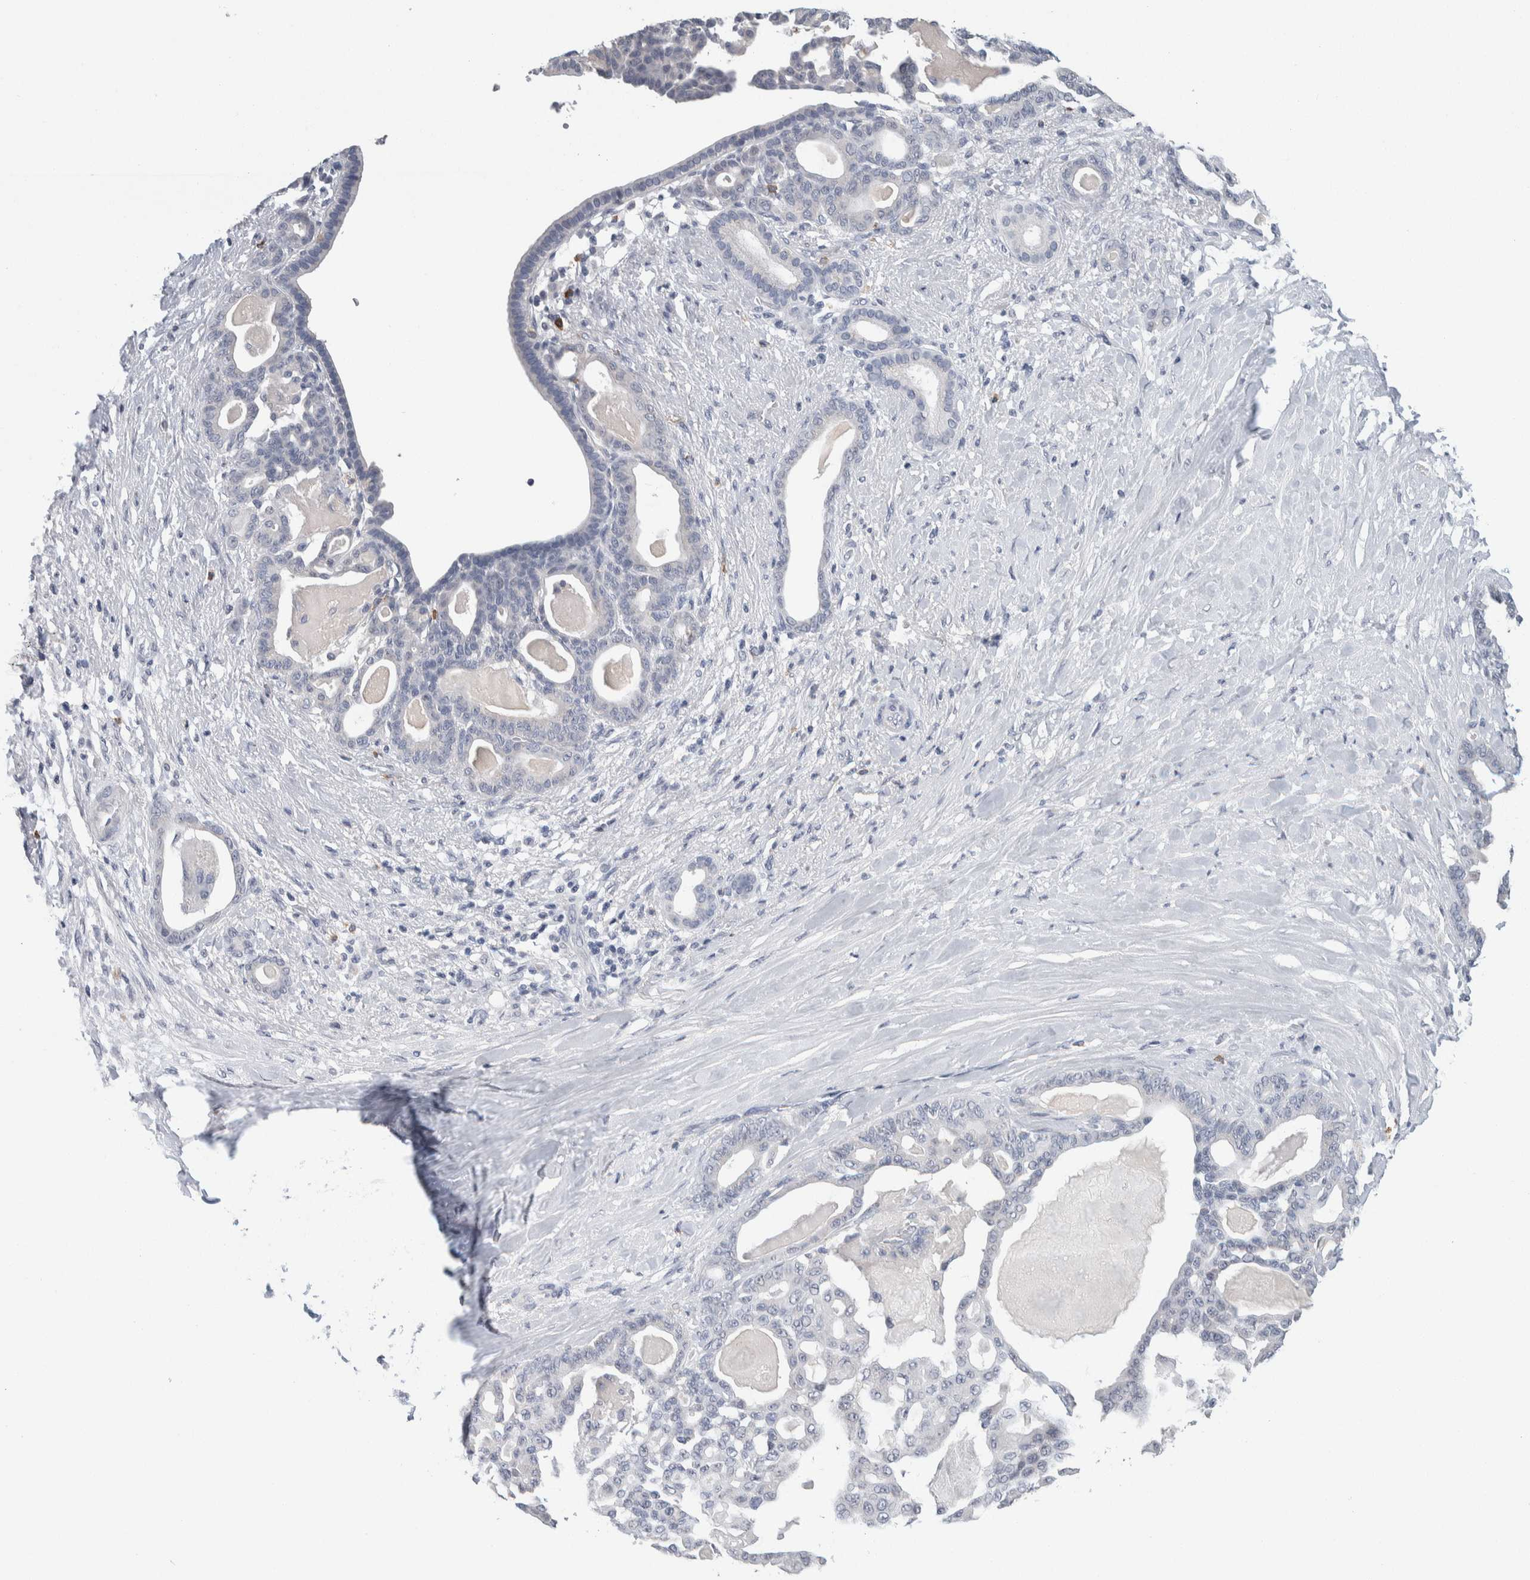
{"staining": {"intensity": "negative", "quantity": "none", "location": "none"}, "tissue": "pancreatic cancer", "cell_type": "Tumor cells", "image_type": "cancer", "snomed": [{"axis": "morphology", "description": "Adenocarcinoma, NOS"}, {"axis": "topography", "description": "Pancreas"}], "caption": "High power microscopy histopathology image of an immunohistochemistry (IHC) histopathology image of pancreatic adenocarcinoma, revealing no significant expression in tumor cells.", "gene": "SCN2A", "patient": {"sex": "male", "age": 63}}